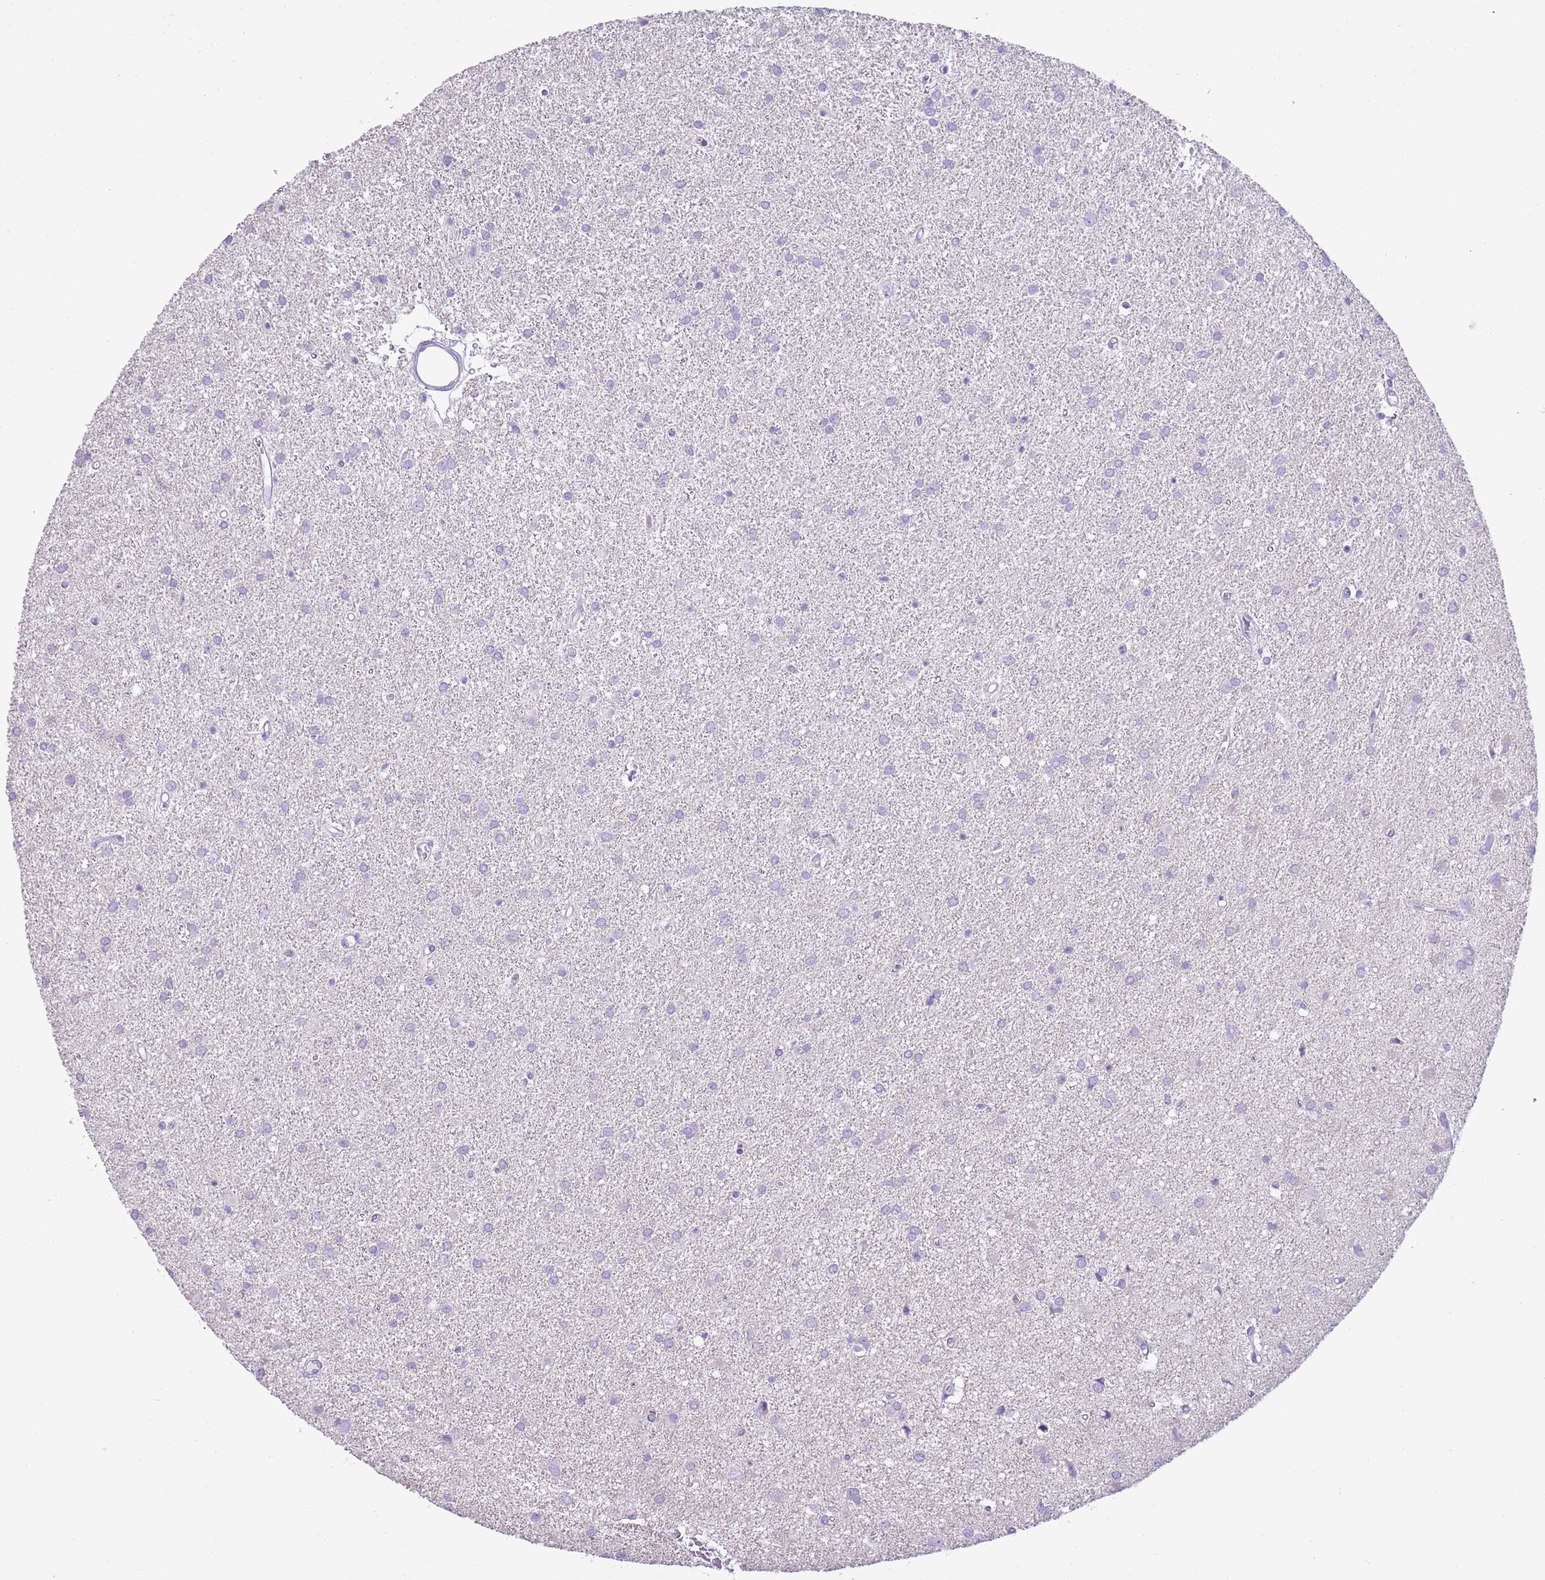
{"staining": {"intensity": "negative", "quantity": "none", "location": "none"}, "tissue": "glioma", "cell_type": "Tumor cells", "image_type": "cancer", "snomed": [{"axis": "morphology", "description": "Glioma, malignant, High grade"}, {"axis": "topography", "description": "Brain"}], "caption": "Image shows no significant protein expression in tumor cells of glioma.", "gene": "AAR2", "patient": {"sex": "female", "age": 50}}